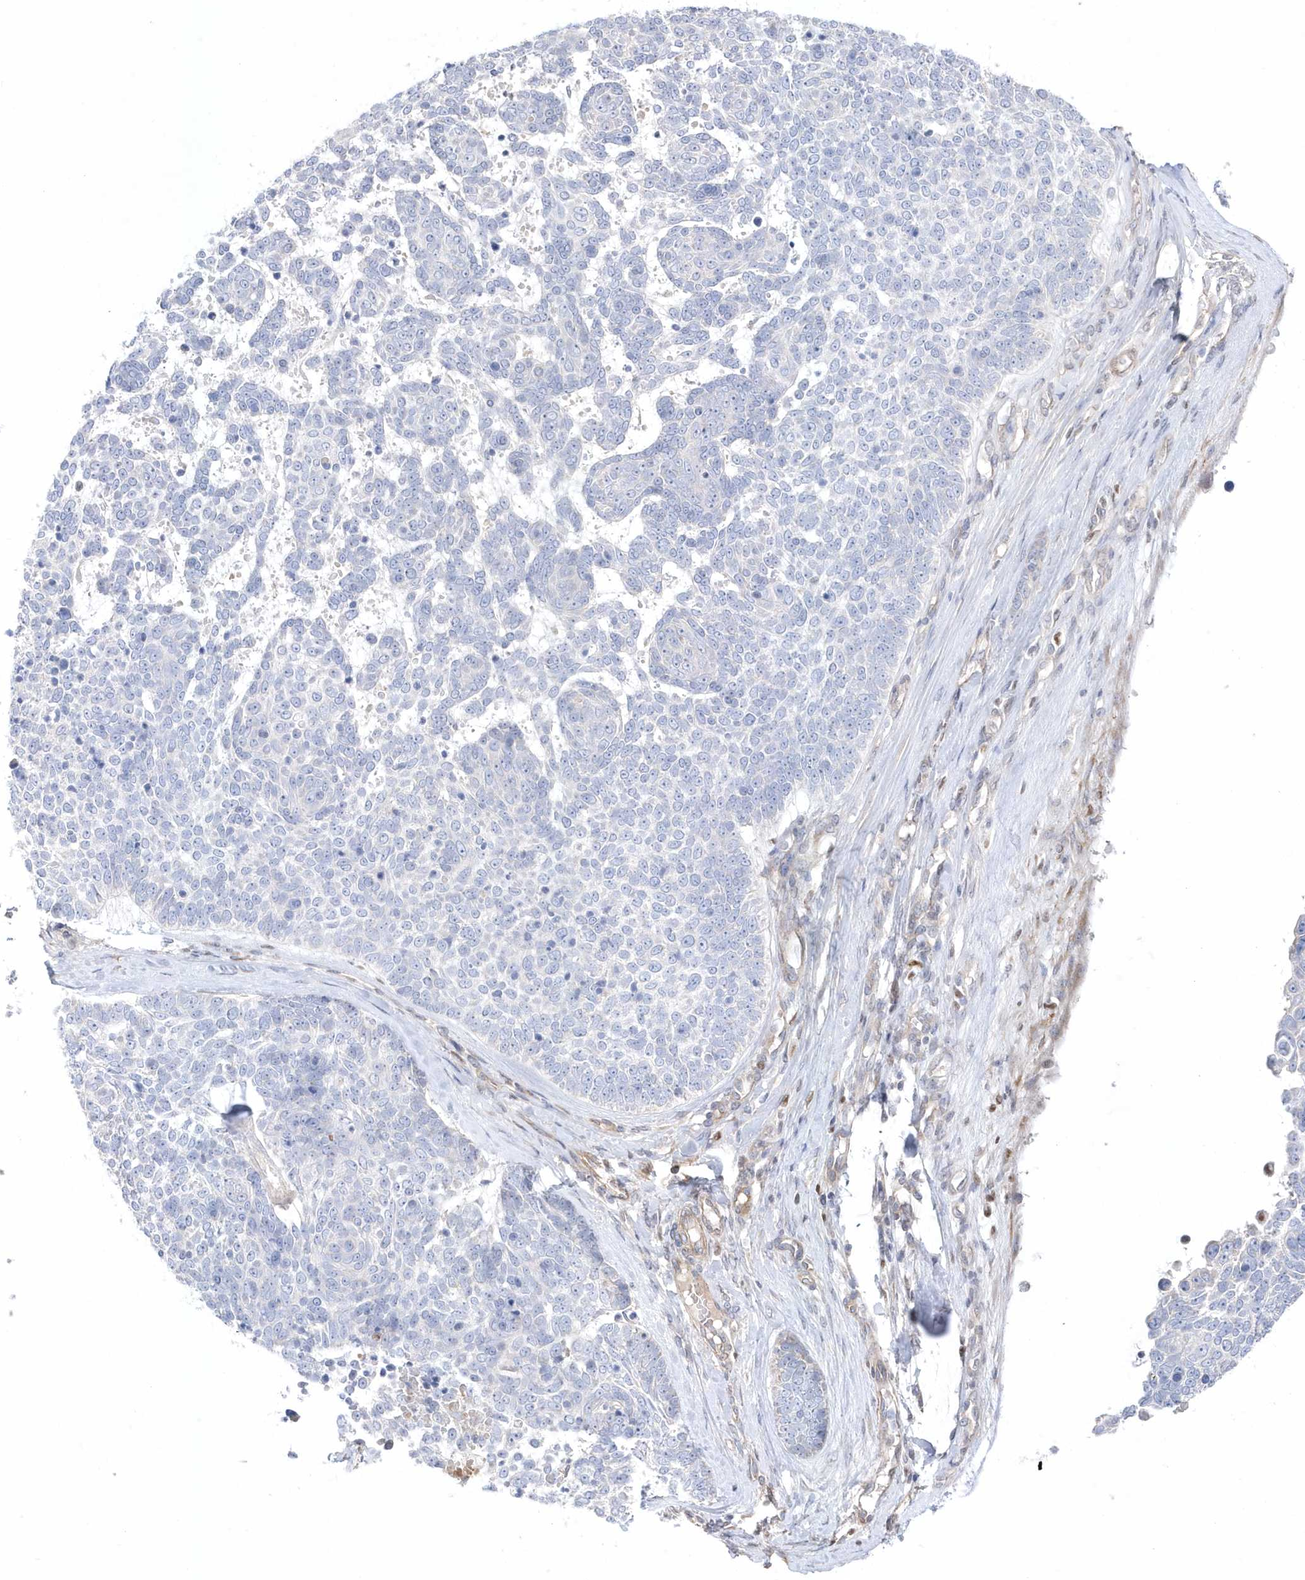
{"staining": {"intensity": "negative", "quantity": "none", "location": "none"}, "tissue": "skin cancer", "cell_type": "Tumor cells", "image_type": "cancer", "snomed": [{"axis": "morphology", "description": "Basal cell carcinoma"}, {"axis": "topography", "description": "Skin"}], "caption": "The immunohistochemistry (IHC) photomicrograph has no significant staining in tumor cells of skin cancer (basal cell carcinoma) tissue.", "gene": "GTPBP6", "patient": {"sex": "female", "age": 81}}